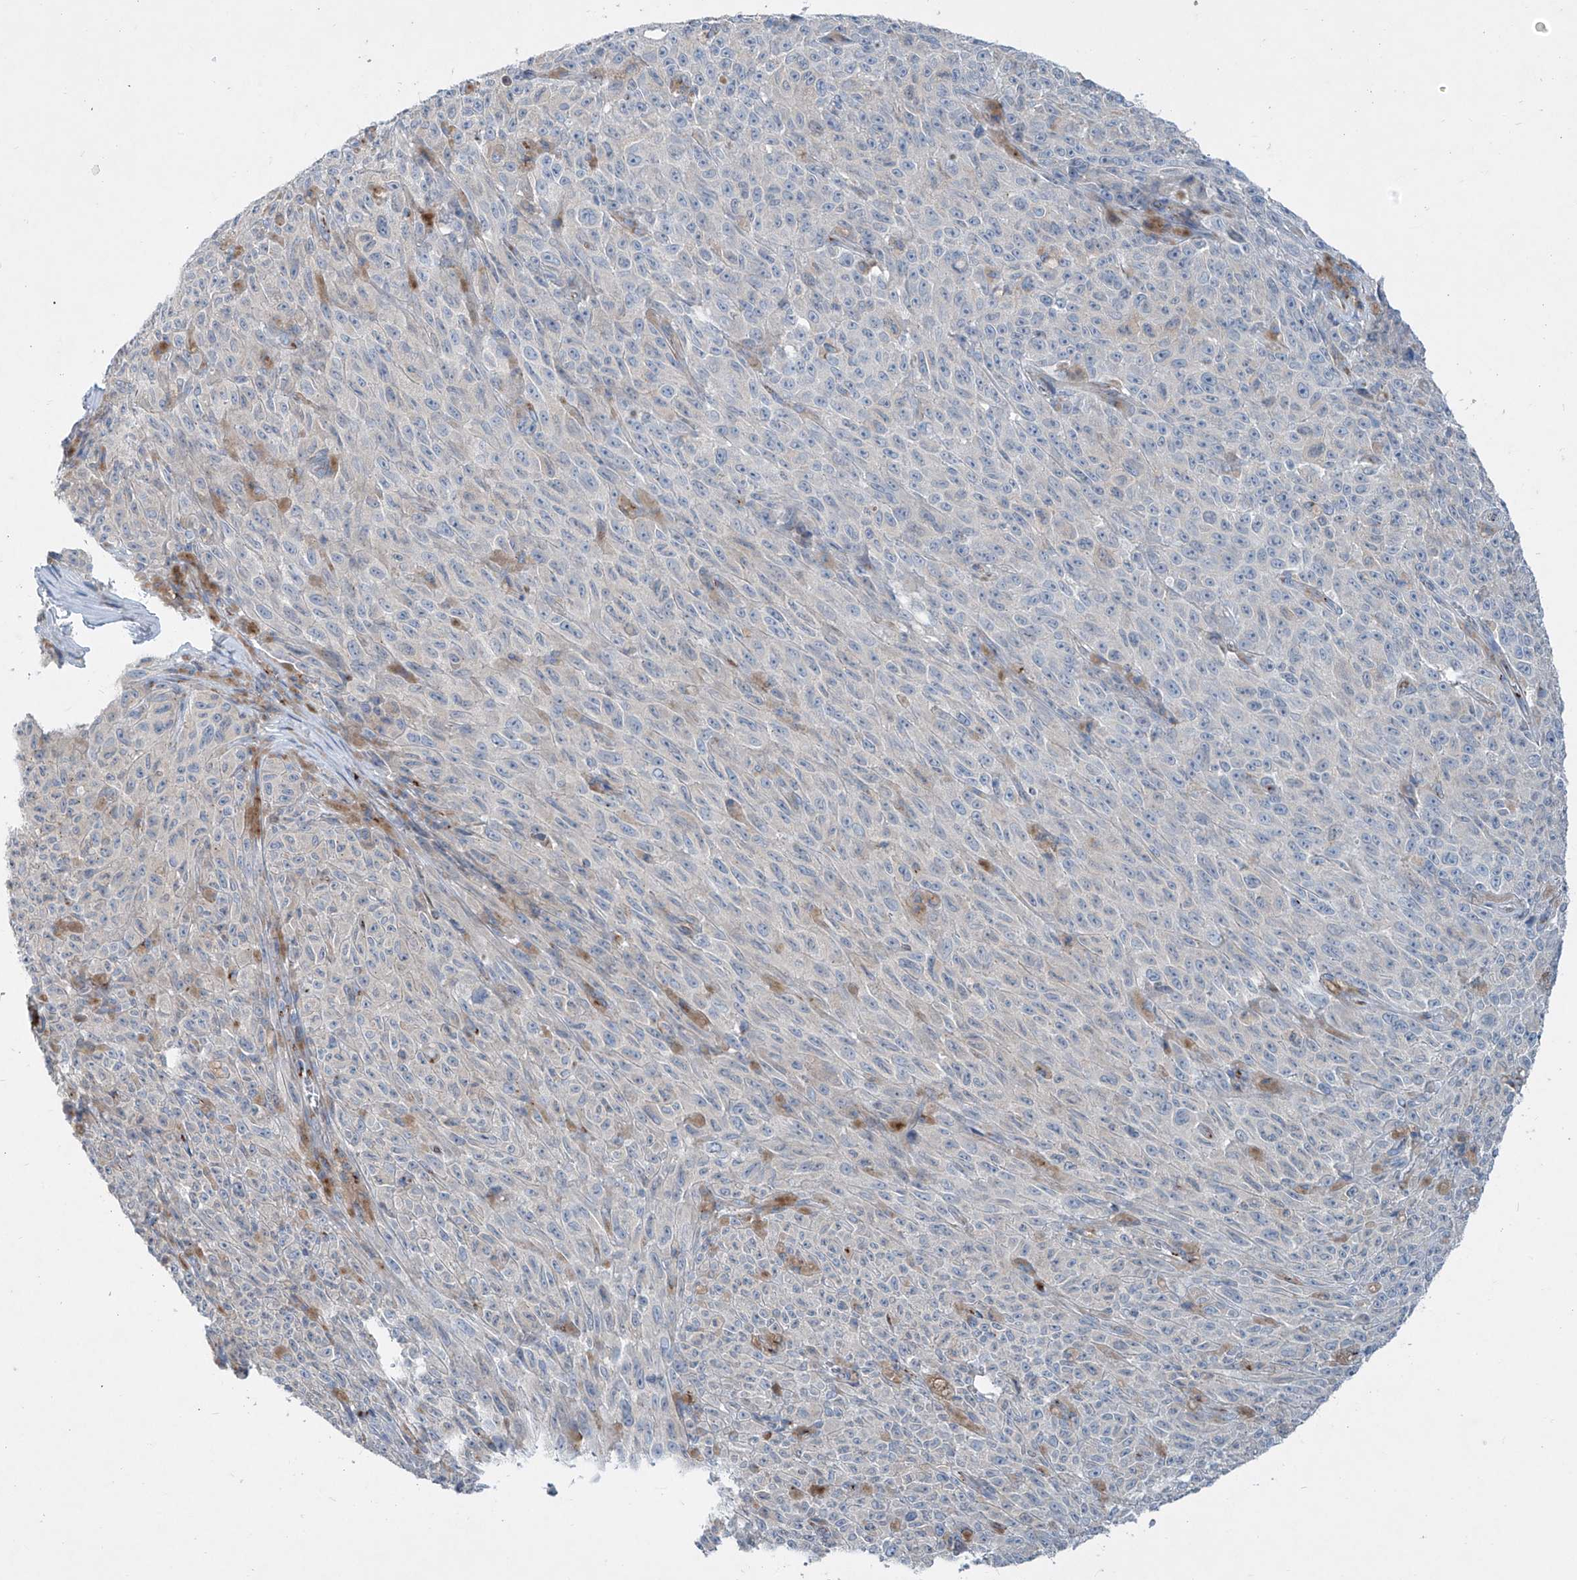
{"staining": {"intensity": "negative", "quantity": "none", "location": "none"}, "tissue": "melanoma", "cell_type": "Tumor cells", "image_type": "cancer", "snomed": [{"axis": "morphology", "description": "Malignant melanoma, NOS"}, {"axis": "topography", "description": "Skin"}], "caption": "The immunohistochemistry (IHC) histopathology image has no significant positivity in tumor cells of melanoma tissue.", "gene": "CDH5", "patient": {"sex": "female", "age": 82}}